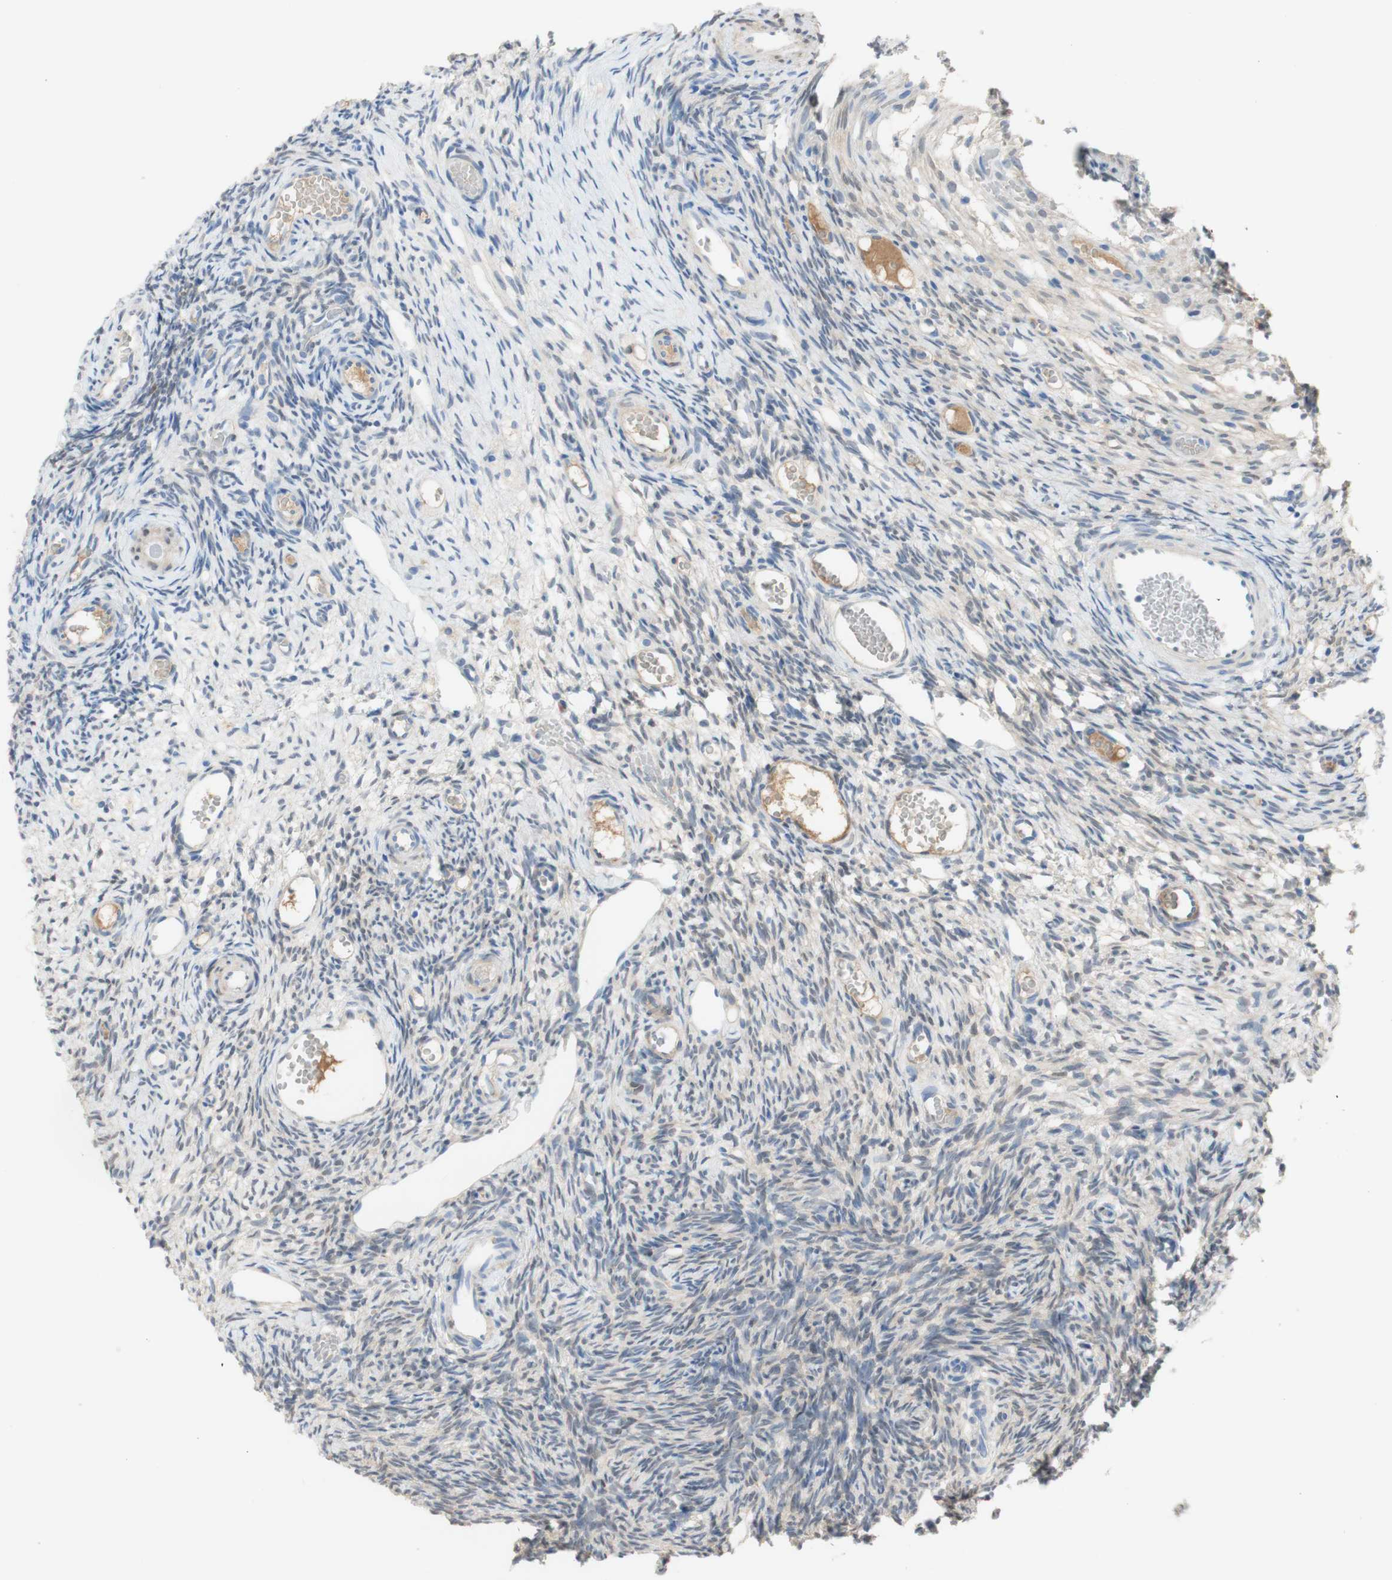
{"staining": {"intensity": "negative", "quantity": "none", "location": "none"}, "tissue": "ovary", "cell_type": "Follicle cells", "image_type": "normal", "snomed": [{"axis": "morphology", "description": "Normal tissue, NOS"}, {"axis": "topography", "description": "Ovary"}], "caption": "Micrograph shows no protein positivity in follicle cells of unremarkable ovary. (DAB (3,3'-diaminobenzidine) immunohistochemistry (IHC), high magnification).", "gene": "SELENBP1", "patient": {"sex": "female", "age": 35}}